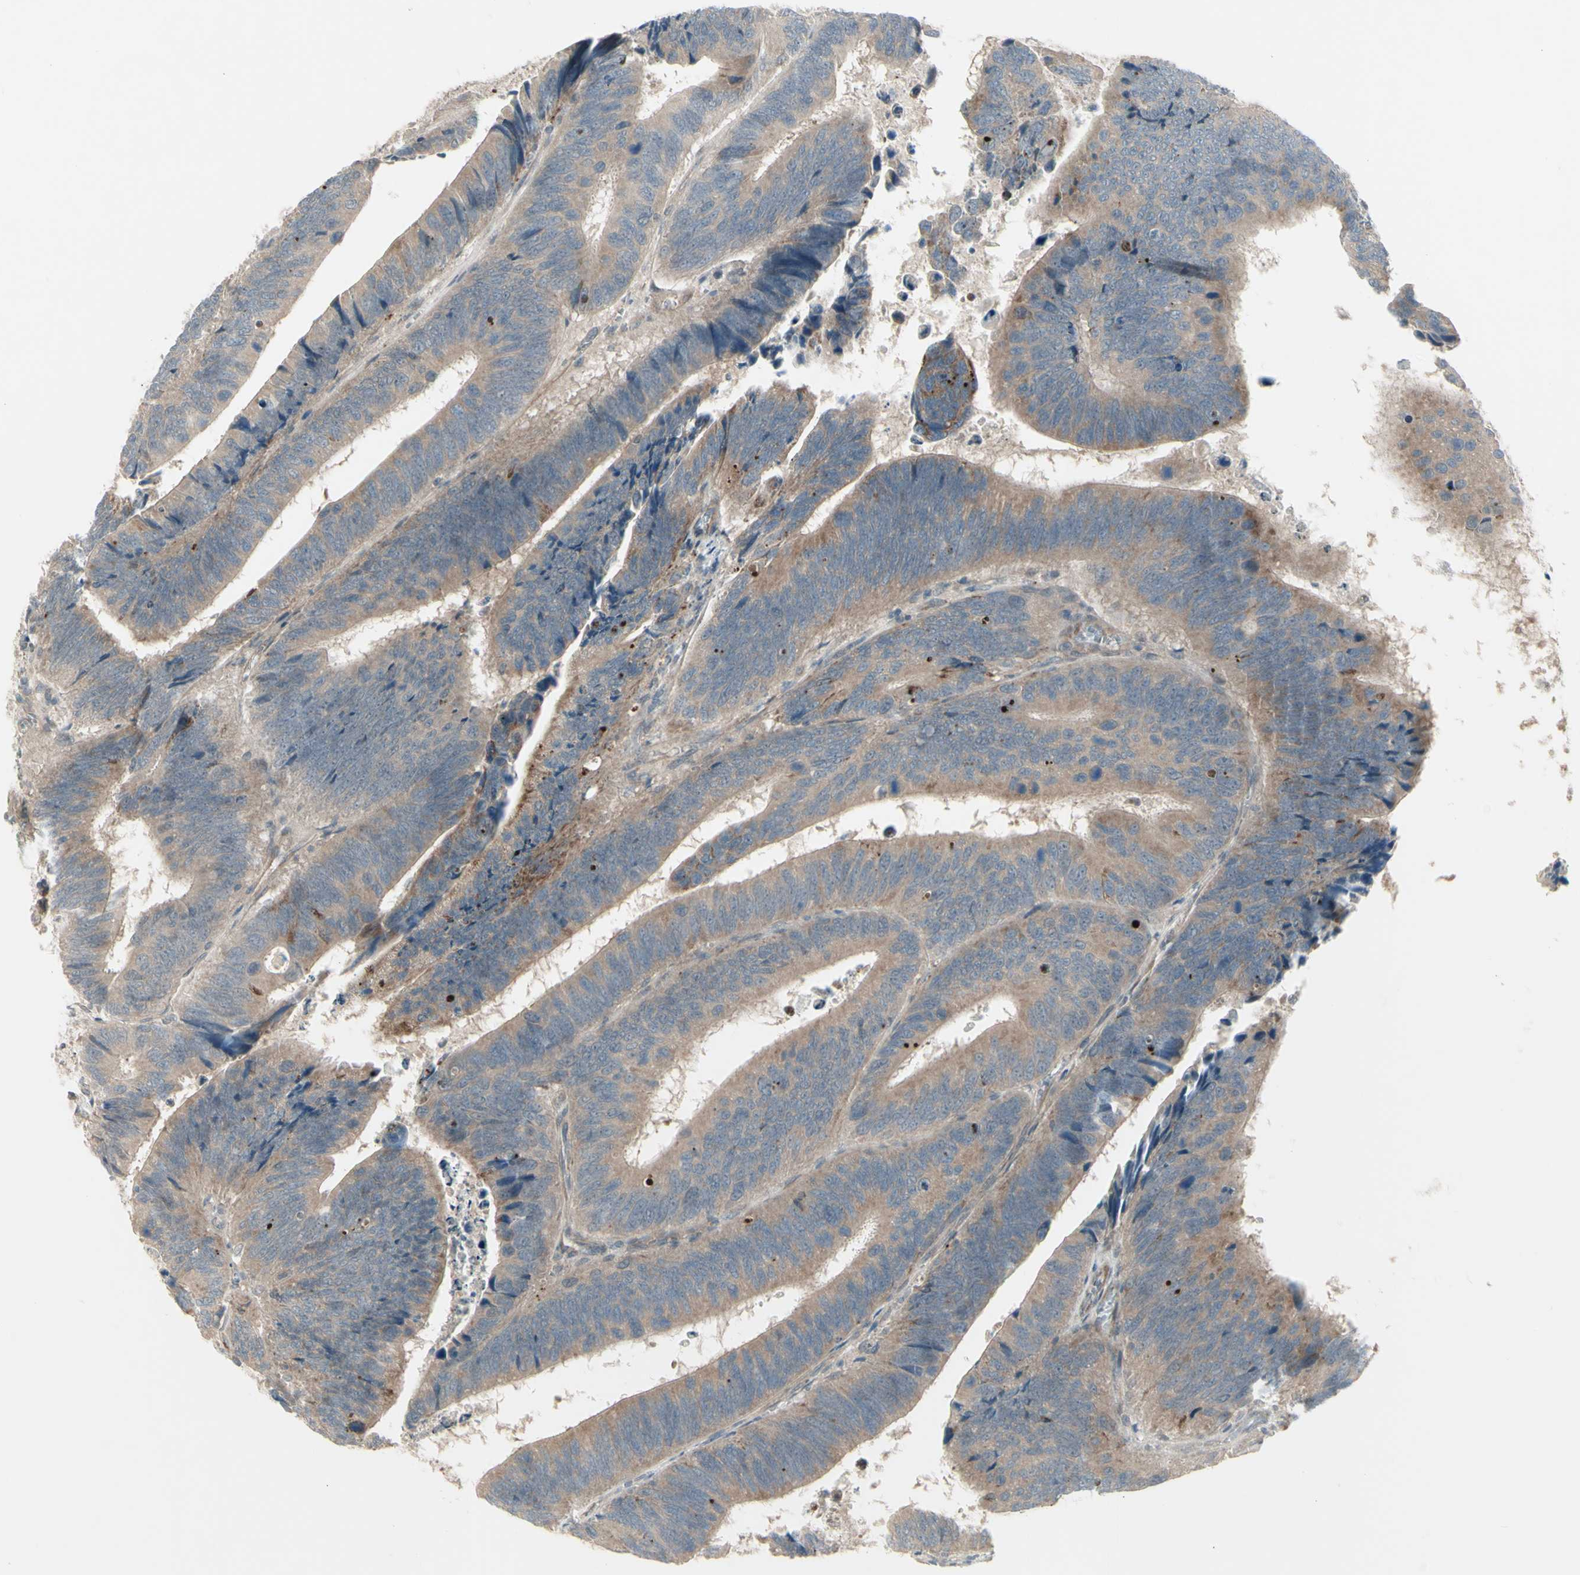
{"staining": {"intensity": "moderate", "quantity": ">75%", "location": "cytoplasmic/membranous"}, "tissue": "colorectal cancer", "cell_type": "Tumor cells", "image_type": "cancer", "snomed": [{"axis": "morphology", "description": "Adenocarcinoma, NOS"}, {"axis": "topography", "description": "Colon"}], "caption": "High-power microscopy captured an immunohistochemistry (IHC) histopathology image of colorectal adenocarcinoma, revealing moderate cytoplasmic/membranous staining in approximately >75% of tumor cells. The staining was performed using DAB (3,3'-diaminobenzidine), with brown indicating positive protein expression. Nuclei are stained blue with hematoxylin.", "gene": "OSTM1", "patient": {"sex": "male", "age": 72}}